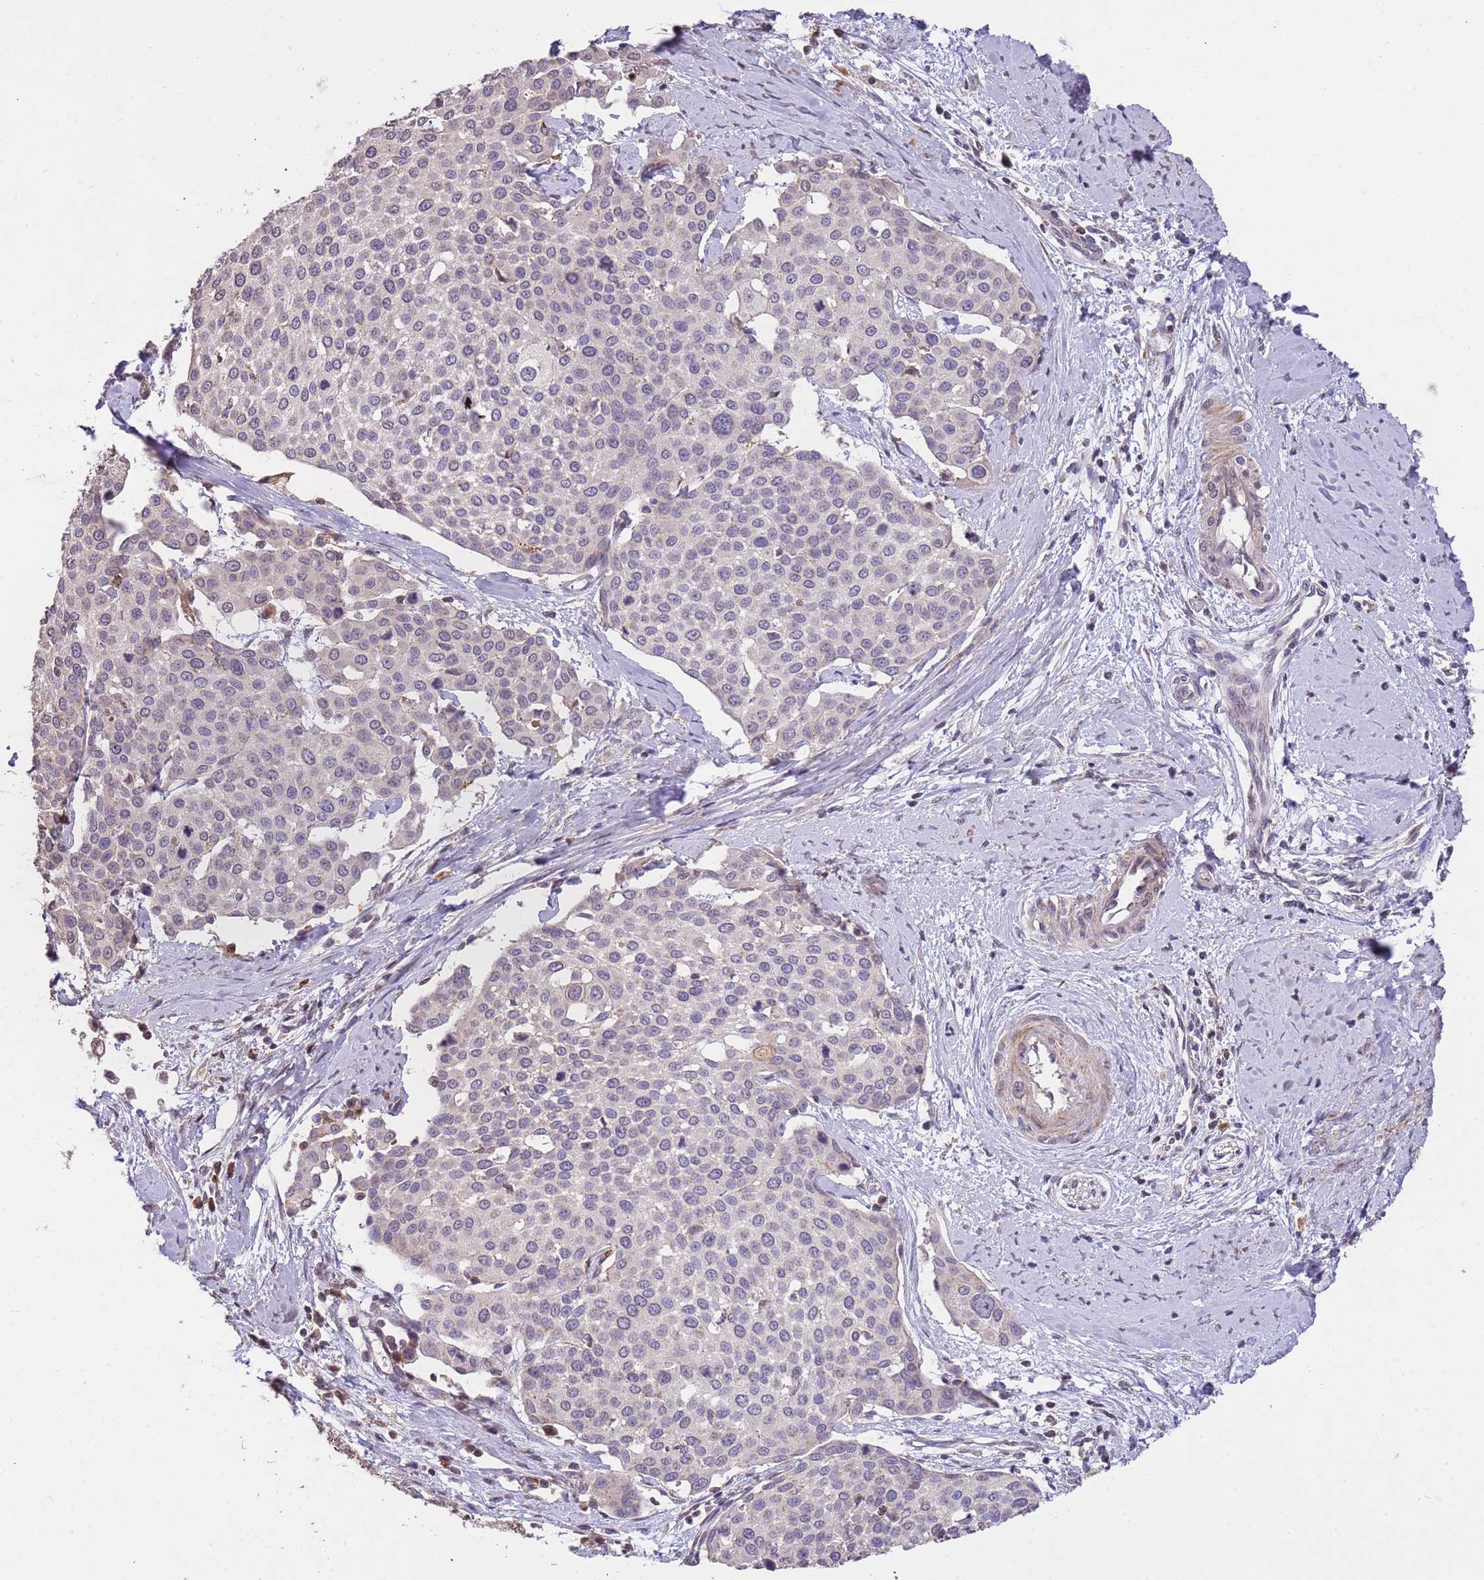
{"staining": {"intensity": "negative", "quantity": "none", "location": "none"}, "tissue": "cervical cancer", "cell_type": "Tumor cells", "image_type": "cancer", "snomed": [{"axis": "morphology", "description": "Squamous cell carcinoma, NOS"}, {"axis": "topography", "description": "Cervix"}], "caption": "DAB immunohistochemical staining of human cervical cancer shows no significant staining in tumor cells. The staining was performed using DAB to visualize the protein expression in brown, while the nuclei were stained in blue with hematoxylin (Magnification: 20x).", "gene": "SLC16A4", "patient": {"sex": "female", "age": 44}}